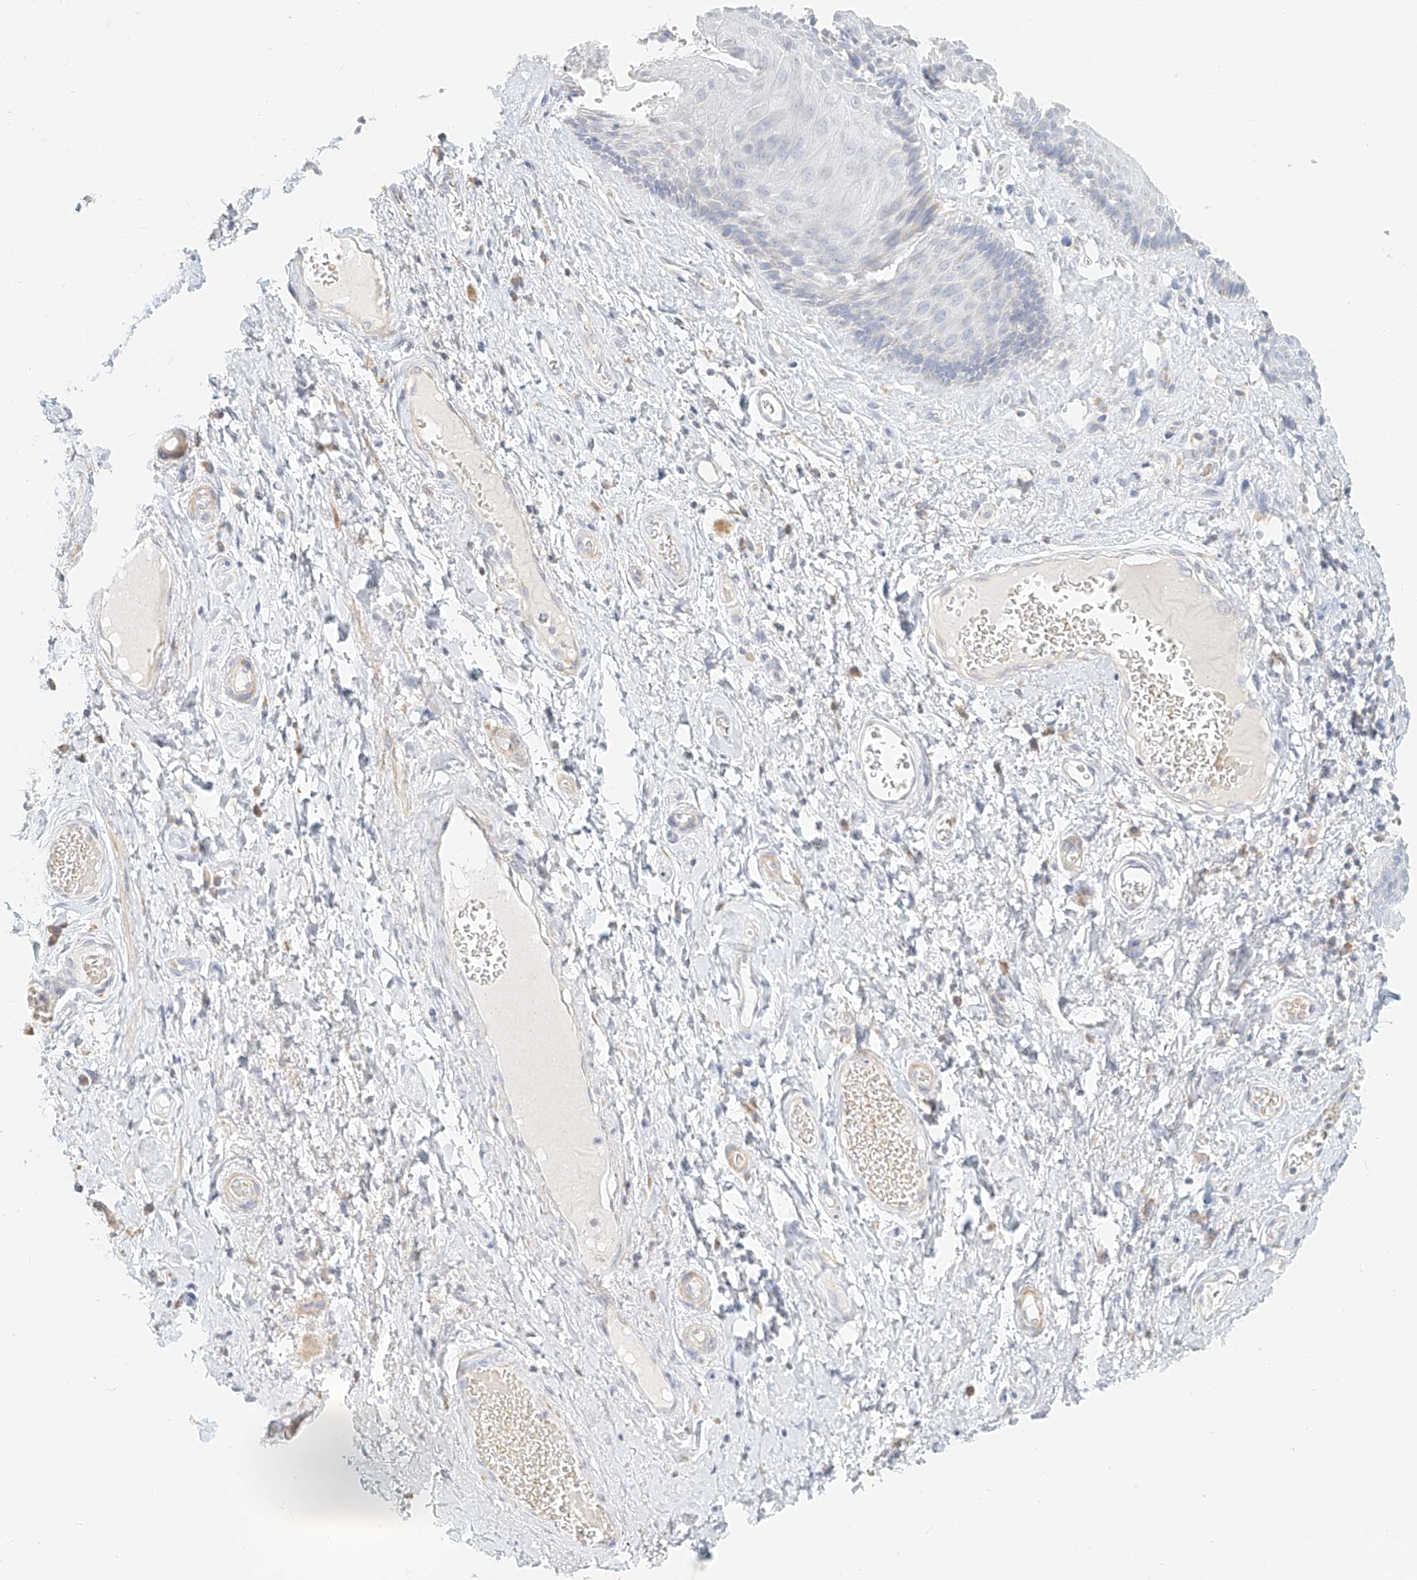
{"staining": {"intensity": "negative", "quantity": "none", "location": "none"}, "tissue": "skin", "cell_type": "Epidermal cells", "image_type": "normal", "snomed": [{"axis": "morphology", "description": "Normal tissue, NOS"}, {"axis": "topography", "description": "Anal"}], "caption": "This is a histopathology image of immunohistochemistry staining of unremarkable skin, which shows no expression in epidermal cells. Nuclei are stained in blue.", "gene": "CXorf58", "patient": {"sex": "male", "age": 69}}